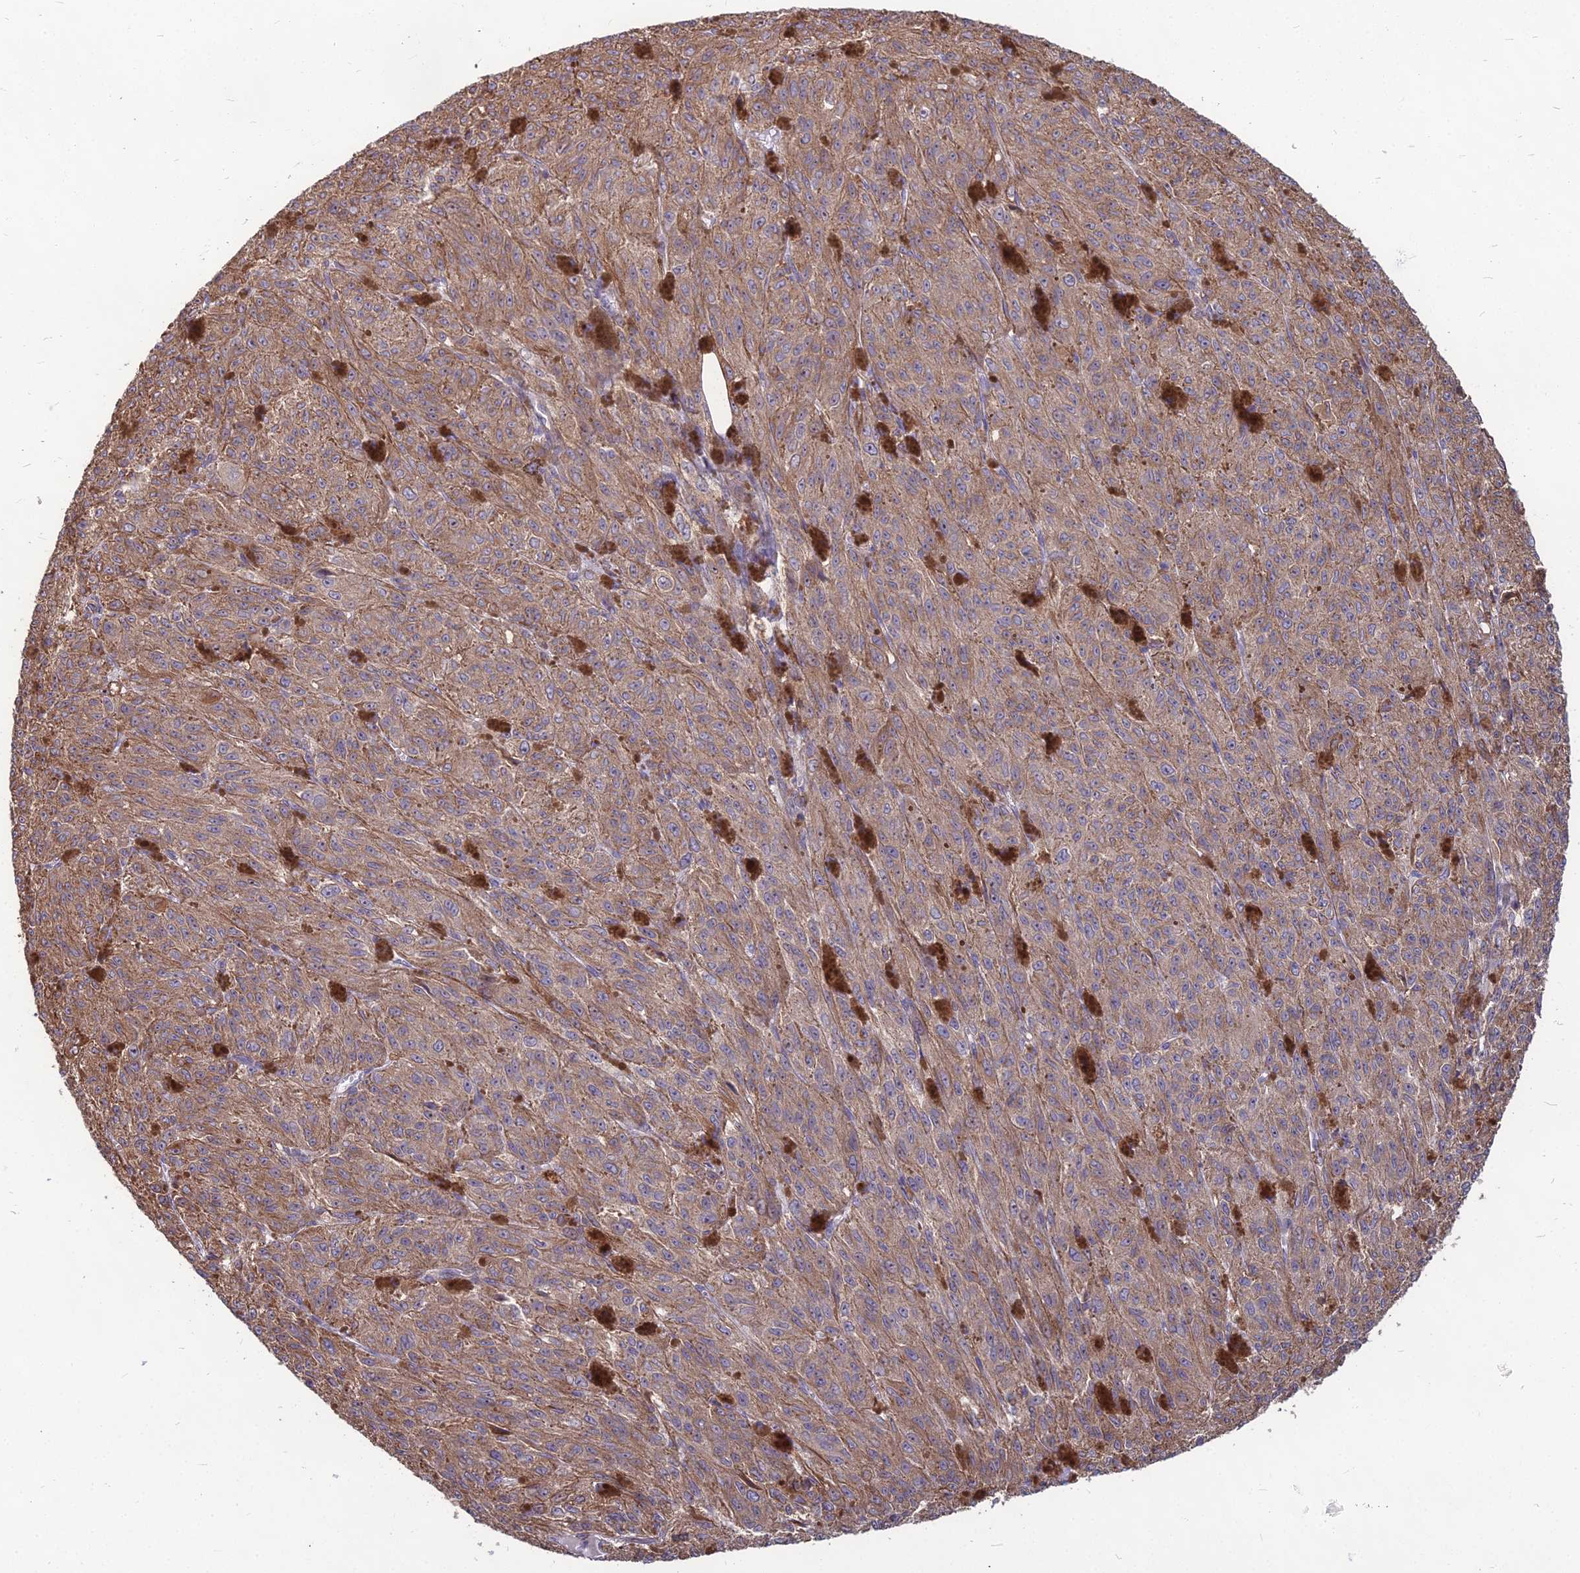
{"staining": {"intensity": "moderate", "quantity": ">75%", "location": "cytoplasmic/membranous"}, "tissue": "melanoma", "cell_type": "Tumor cells", "image_type": "cancer", "snomed": [{"axis": "morphology", "description": "Malignant melanoma, NOS"}, {"axis": "topography", "description": "Skin"}], "caption": "There is medium levels of moderate cytoplasmic/membranous expression in tumor cells of melanoma, as demonstrated by immunohistochemical staining (brown color).", "gene": "LSM6", "patient": {"sex": "female", "age": 52}}